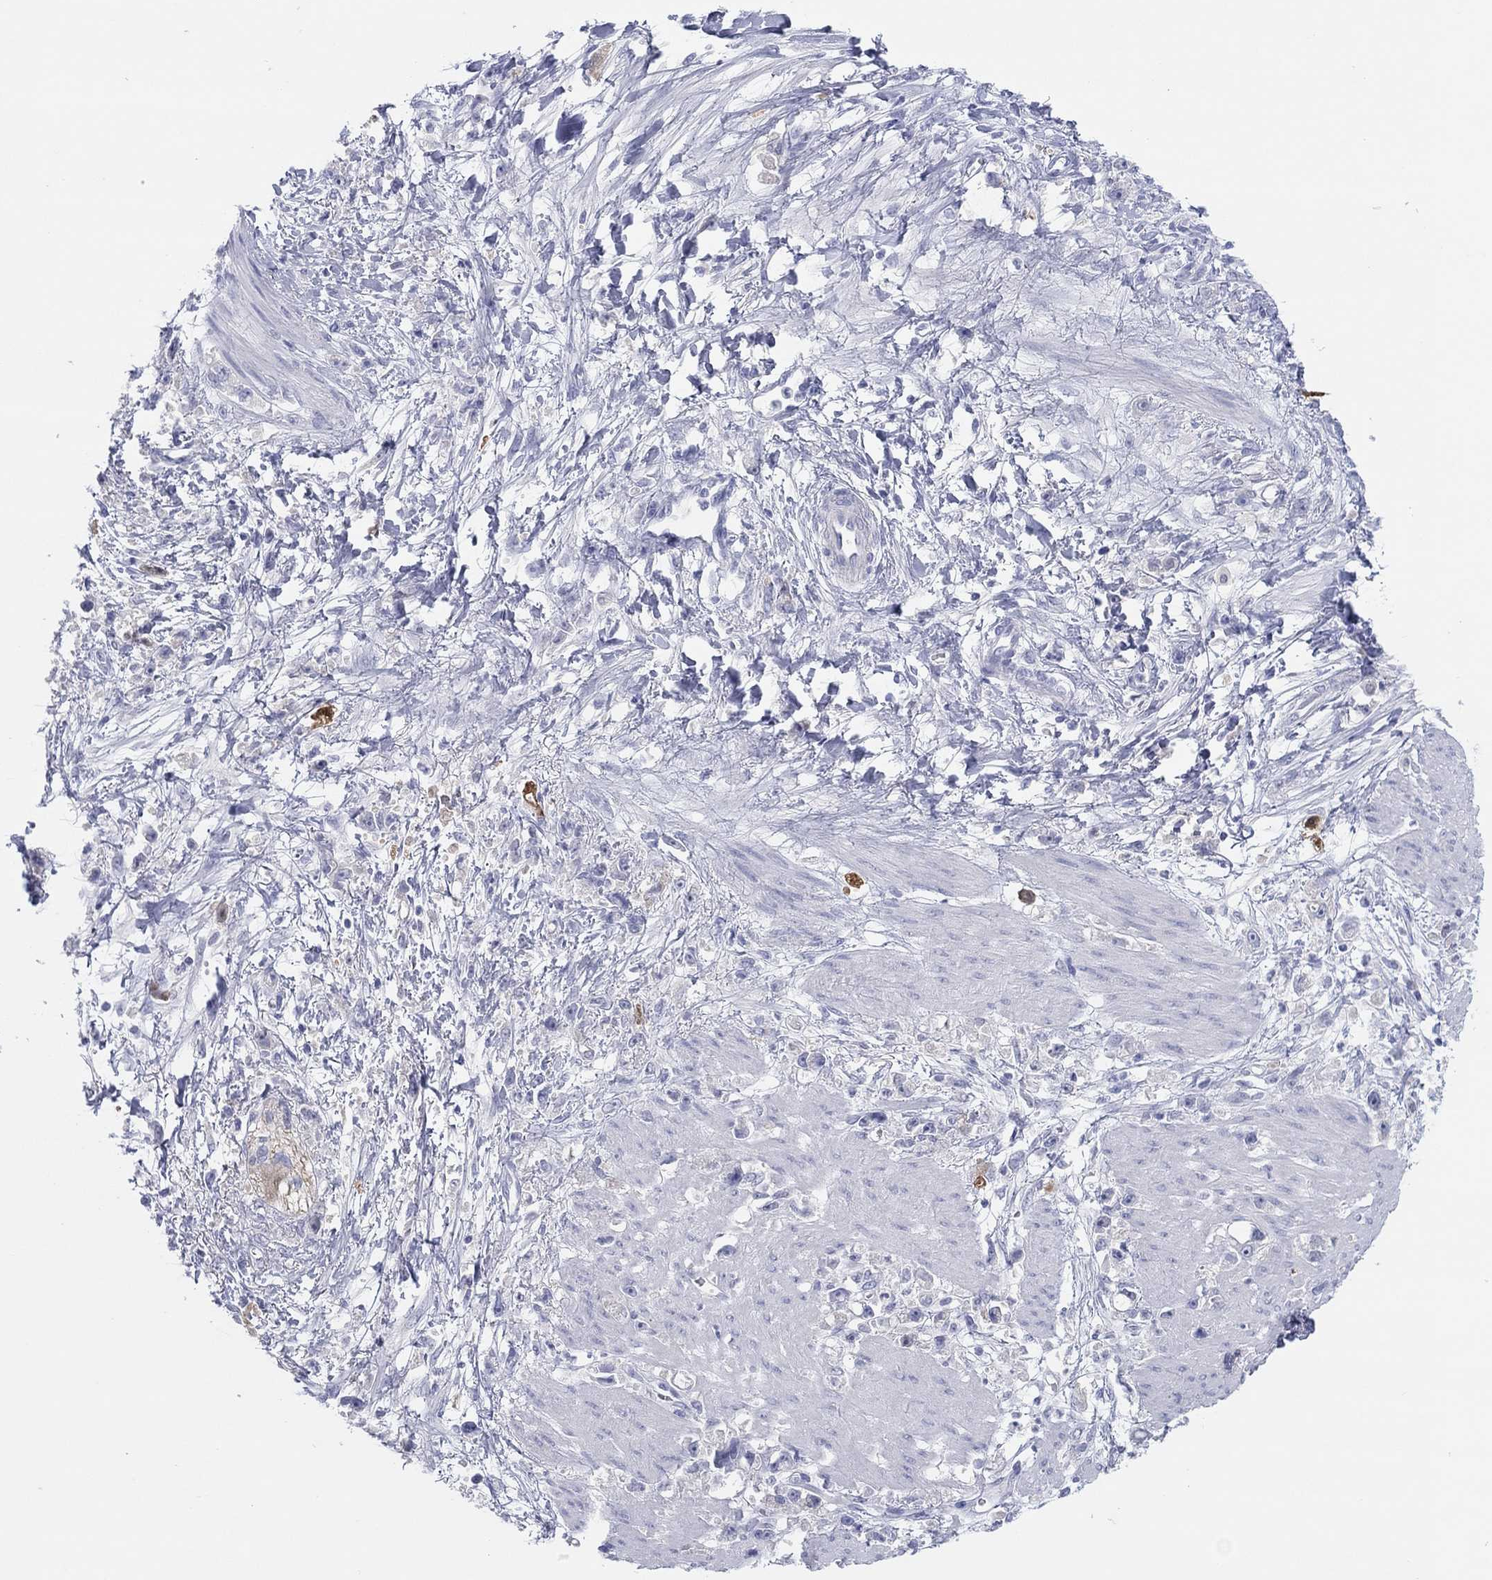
{"staining": {"intensity": "negative", "quantity": "none", "location": "none"}, "tissue": "stomach cancer", "cell_type": "Tumor cells", "image_type": "cancer", "snomed": [{"axis": "morphology", "description": "Adenocarcinoma, NOS"}, {"axis": "topography", "description": "Stomach"}], "caption": "This is an IHC image of human stomach cancer. There is no positivity in tumor cells.", "gene": "CPNE6", "patient": {"sex": "female", "age": 59}}